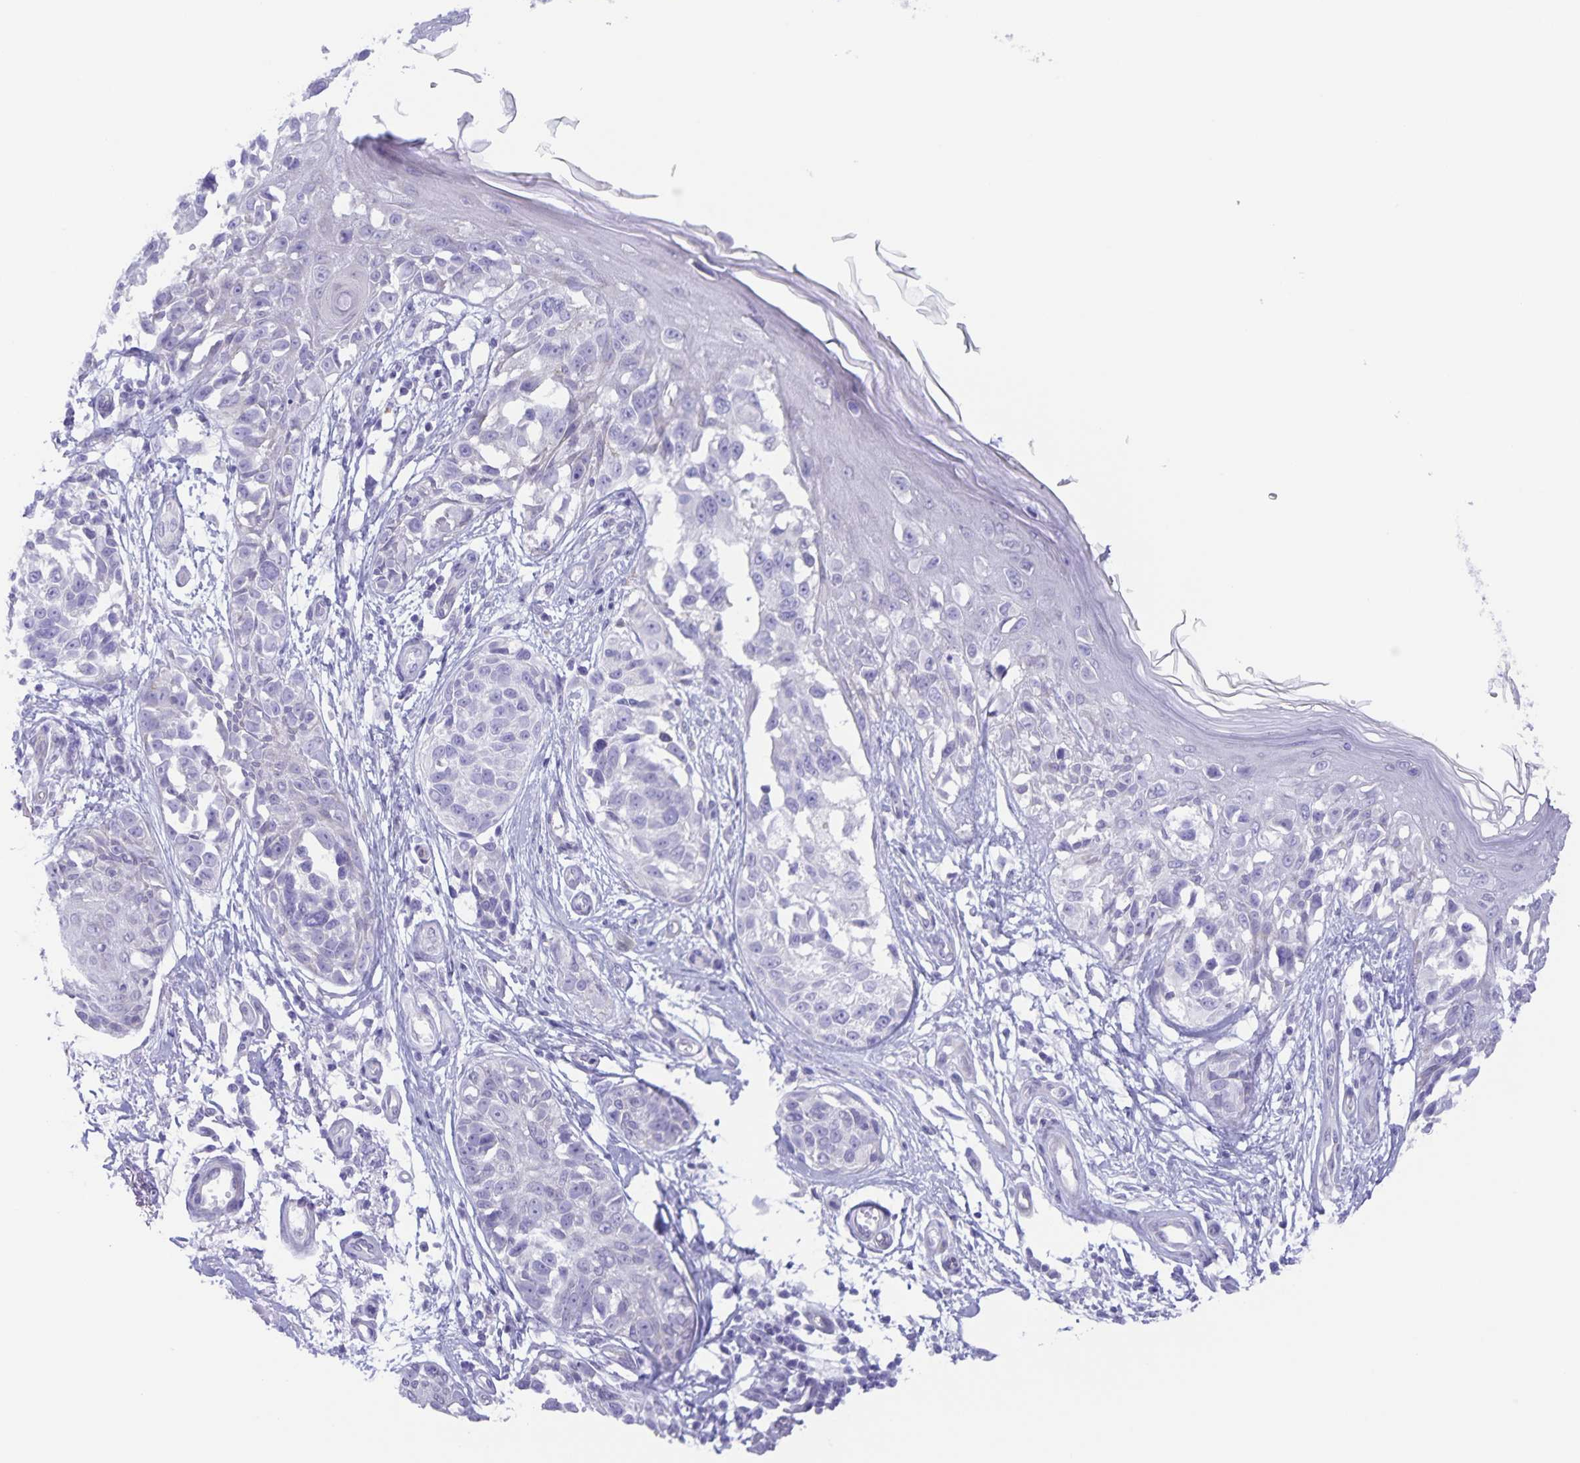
{"staining": {"intensity": "negative", "quantity": "none", "location": "none"}, "tissue": "melanoma", "cell_type": "Tumor cells", "image_type": "cancer", "snomed": [{"axis": "morphology", "description": "Malignant melanoma, NOS"}, {"axis": "topography", "description": "Skin"}], "caption": "Malignant melanoma stained for a protein using IHC exhibits no positivity tumor cells.", "gene": "AQP4", "patient": {"sex": "male", "age": 73}}